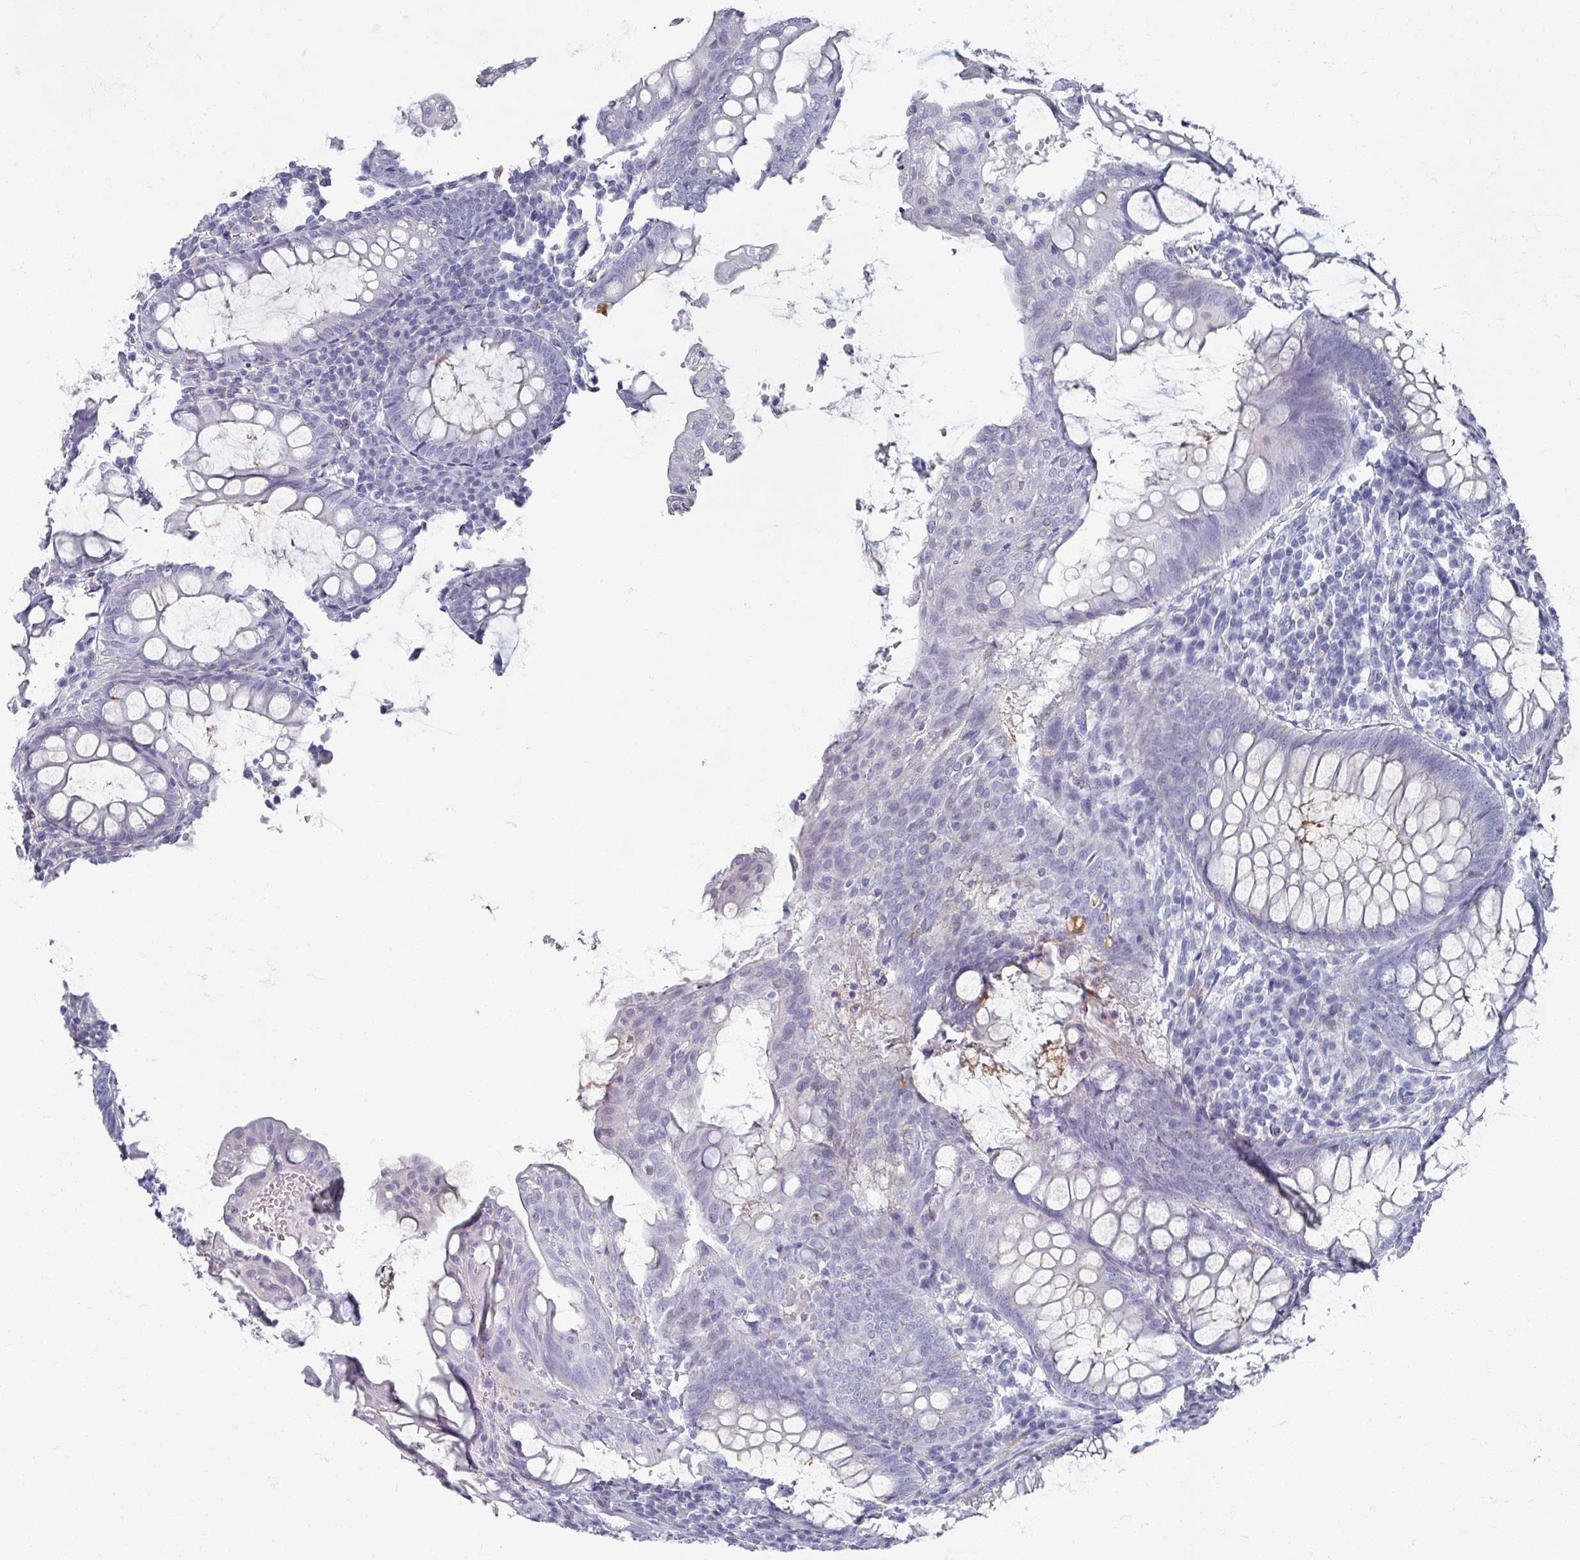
{"staining": {"intensity": "negative", "quantity": "none", "location": "none"}, "tissue": "appendix", "cell_type": "Glandular cells", "image_type": "normal", "snomed": [{"axis": "morphology", "description": "Normal tissue, NOS"}, {"axis": "topography", "description": "Appendix"}], "caption": "Glandular cells show no significant positivity in unremarkable appendix. (DAB IHC visualized using brightfield microscopy, high magnification).", "gene": "OMG", "patient": {"sex": "male", "age": 83}}